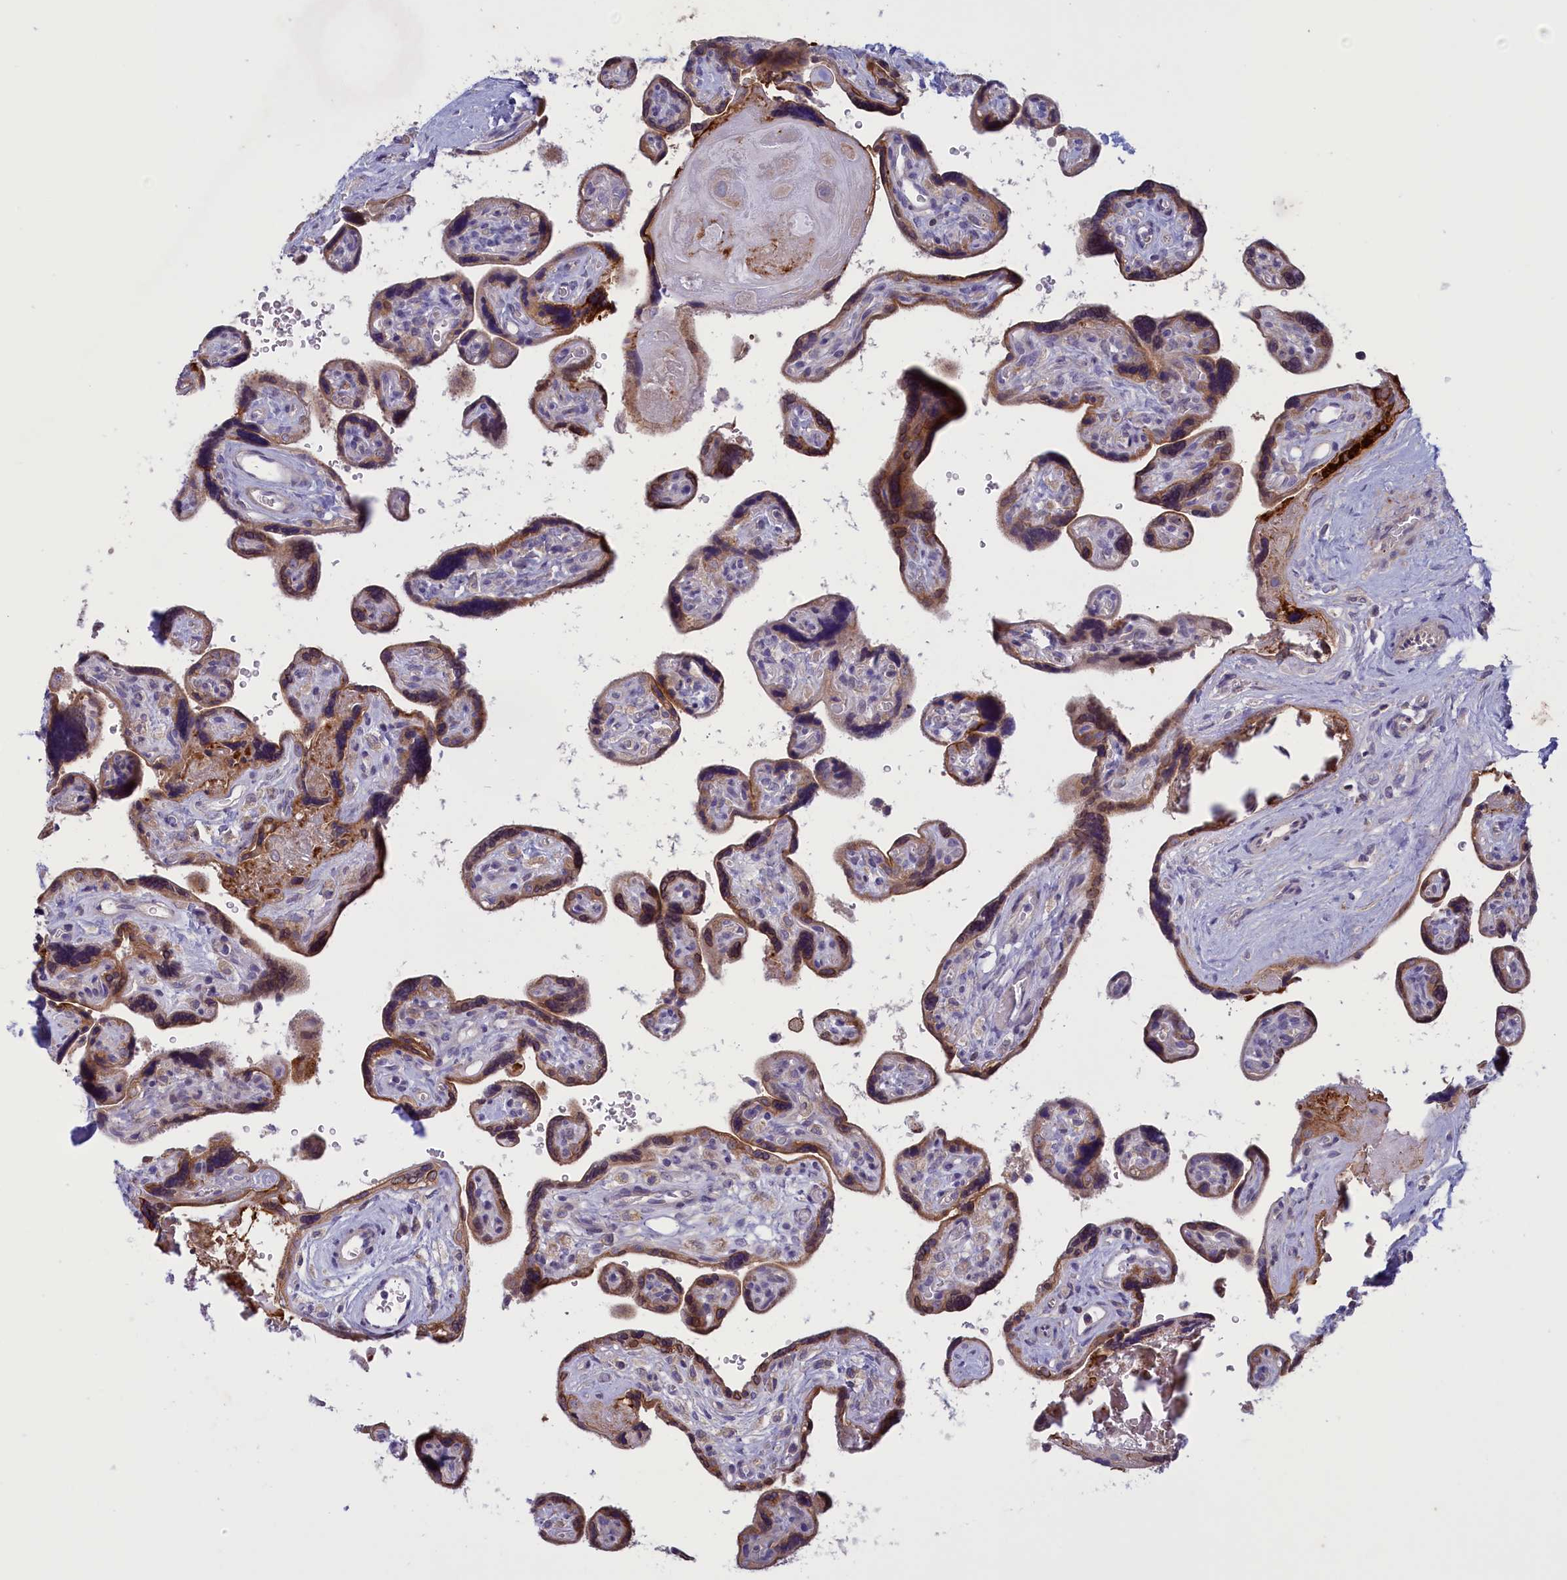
{"staining": {"intensity": "moderate", "quantity": ">75%", "location": "cytoplasmic/membranous"}, "tissue": "placenta", "cell_type": "Trophoblastic cells", "image_type": "normal", "snomed": [{"axis": "morphology", "description": "Normal tissue, NOS"}, {"axis": "topography", "description": "Placenta"}], "caption": "Immunohistochemistry (IHC) of benign placenta demonstrates medium levels of moderate cytoplasmic/membranous positivity in approximately >75% of trophoblastic cells.", "gene": "CORO2A", "patient": {"sex": "female", "age": 39}}